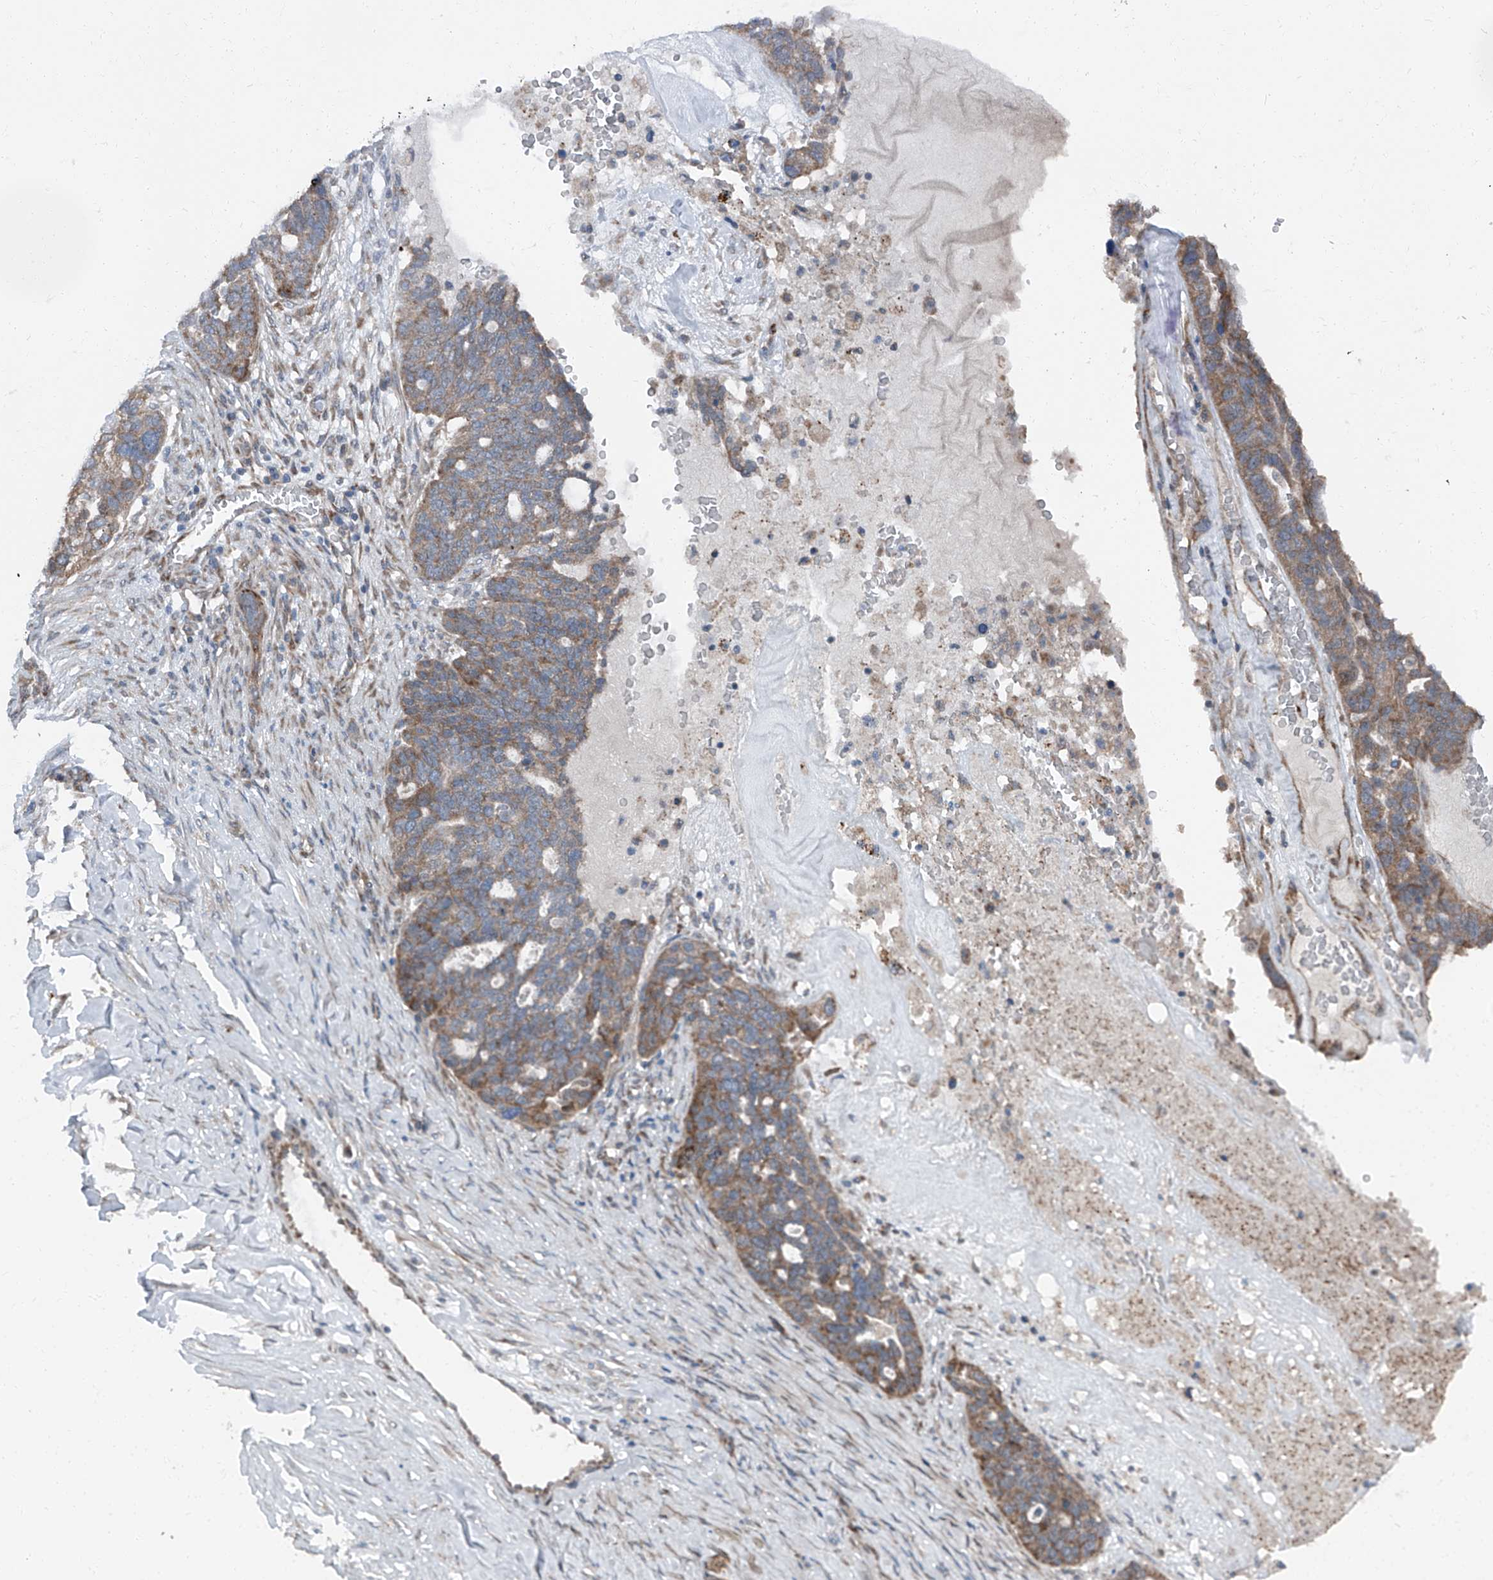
{"staining": {"intensity": "moderate", "quantity": "<25%", "location": "cytoplasmic/membranous"}, "tissue": "ovarian cancer", "cell_type": "Tumor cells", "image_type": "cancer", "snomed": [{"axis": "morphology", "description": "Cystadenocarcinoma, serous, NOS"}, {"axis": "topography", "description": "Ovary"}], "caption": "Protein staining of ovarian cancer (serous cystadenocarcinoma) tissue demonstrates moderate cytoplasmic/membranous expression in about <25% of tumor cells.", "gene": "LIMK1", "patient": {"sex": "female", "age": 59}}